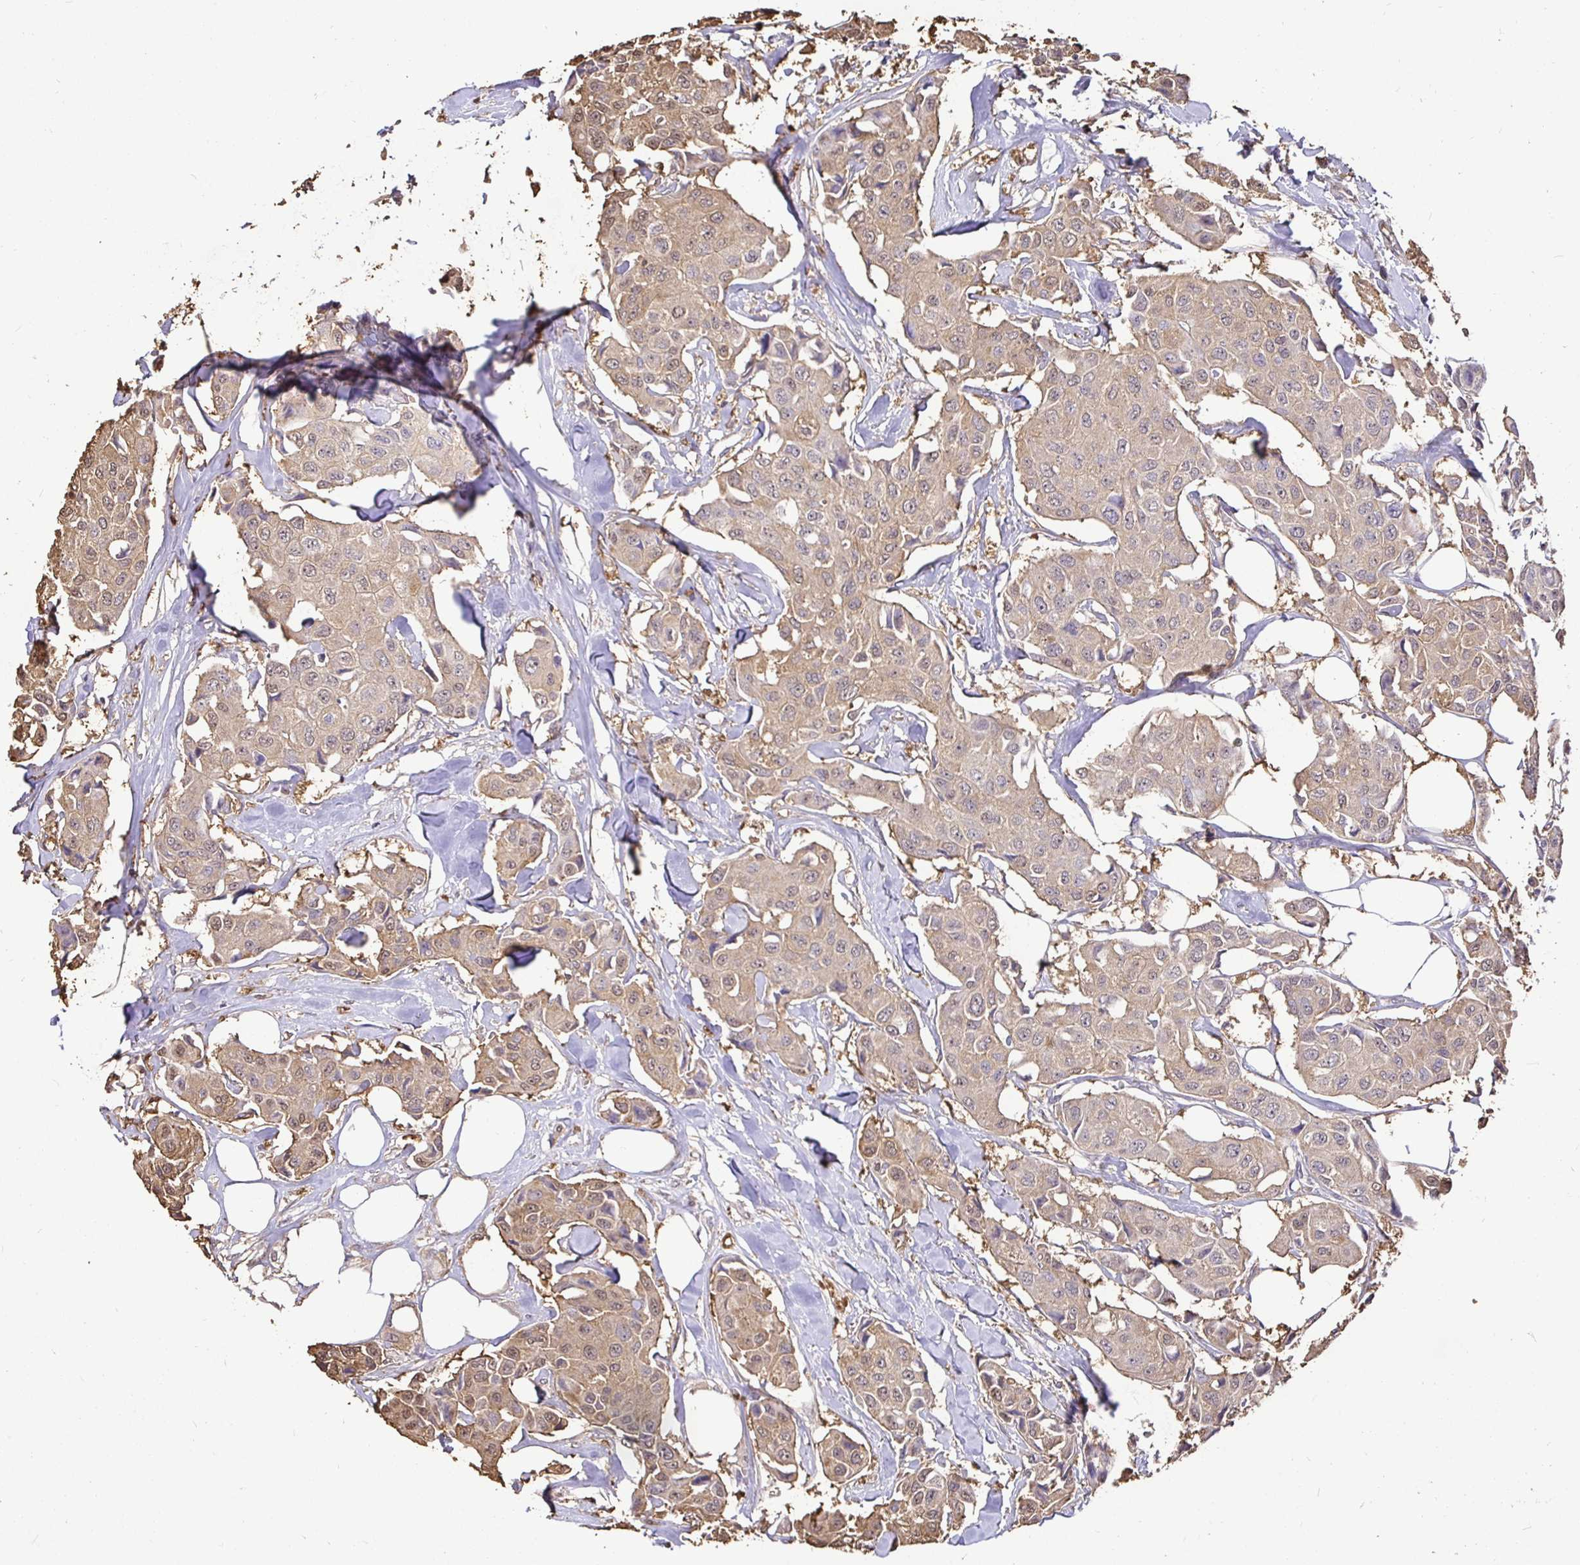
{"staining": {"intensity": "weak", "quantity": ">75%", "location": "cytoplasmic/membranous"}, "tissue": "breast cancer", "cell_type": "Tumor cells", "image_type": "cancer", "snomed": [{"axis": "morphology", "description": "Duct carcinoma"}, {"axis": "topography", "description": "Breast"}, {"axis": "topography", "description": "Lymph node"}], "caption": "Human breast cancer stained with a brown dye displays weak cytoplasmic/membranous positive expression in about >75% of tumor cells.", "gene": "MAPK8IP3", "patient": {"sex": "female", "age": 80}}